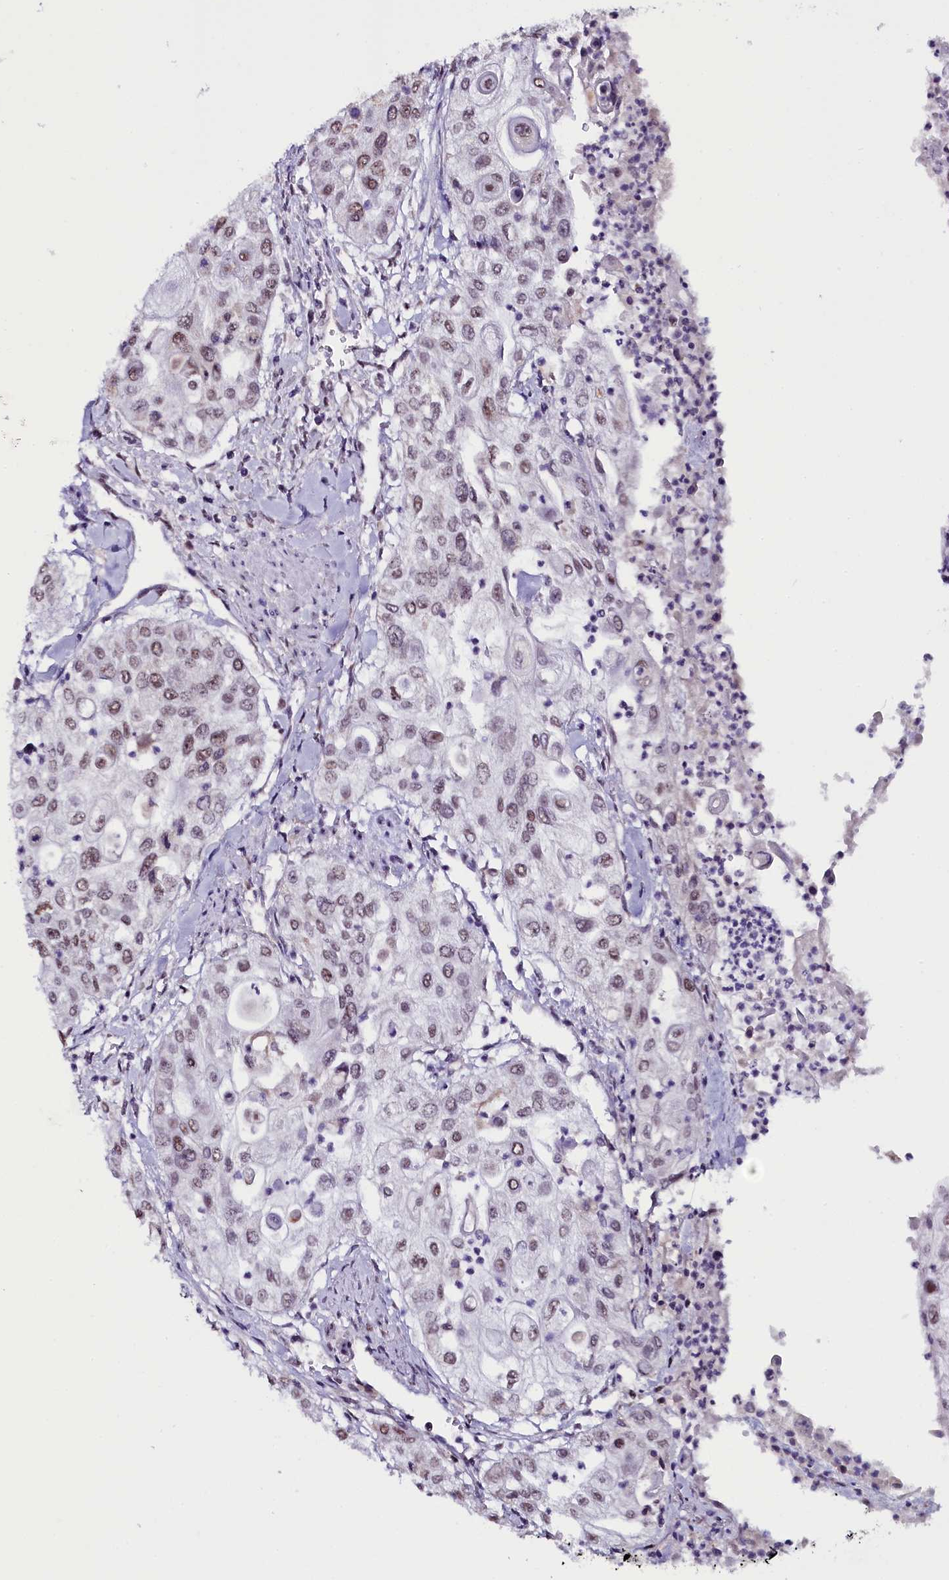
{"staining": {"intensity": "weak", "quantity": ">75%", "location": "nuclear"}, "tissue": "urothelial cancer", "cell_type": "Tumor cells", "image_type": "cancer", "snomed": [{"axis": "morphology", "description": "Urothelial carcinoma, High grade"}, {"axis": "topography", "description": "Urinary bladder"}], "caption": "Immunohistochemical staining of urothelial carcinoma (high-grade) displays low levels of weak nuclear positivity in about >75% of tumor cells.", "gene": "NCBP1", "patient": {"sex": "female", "age": 79}}